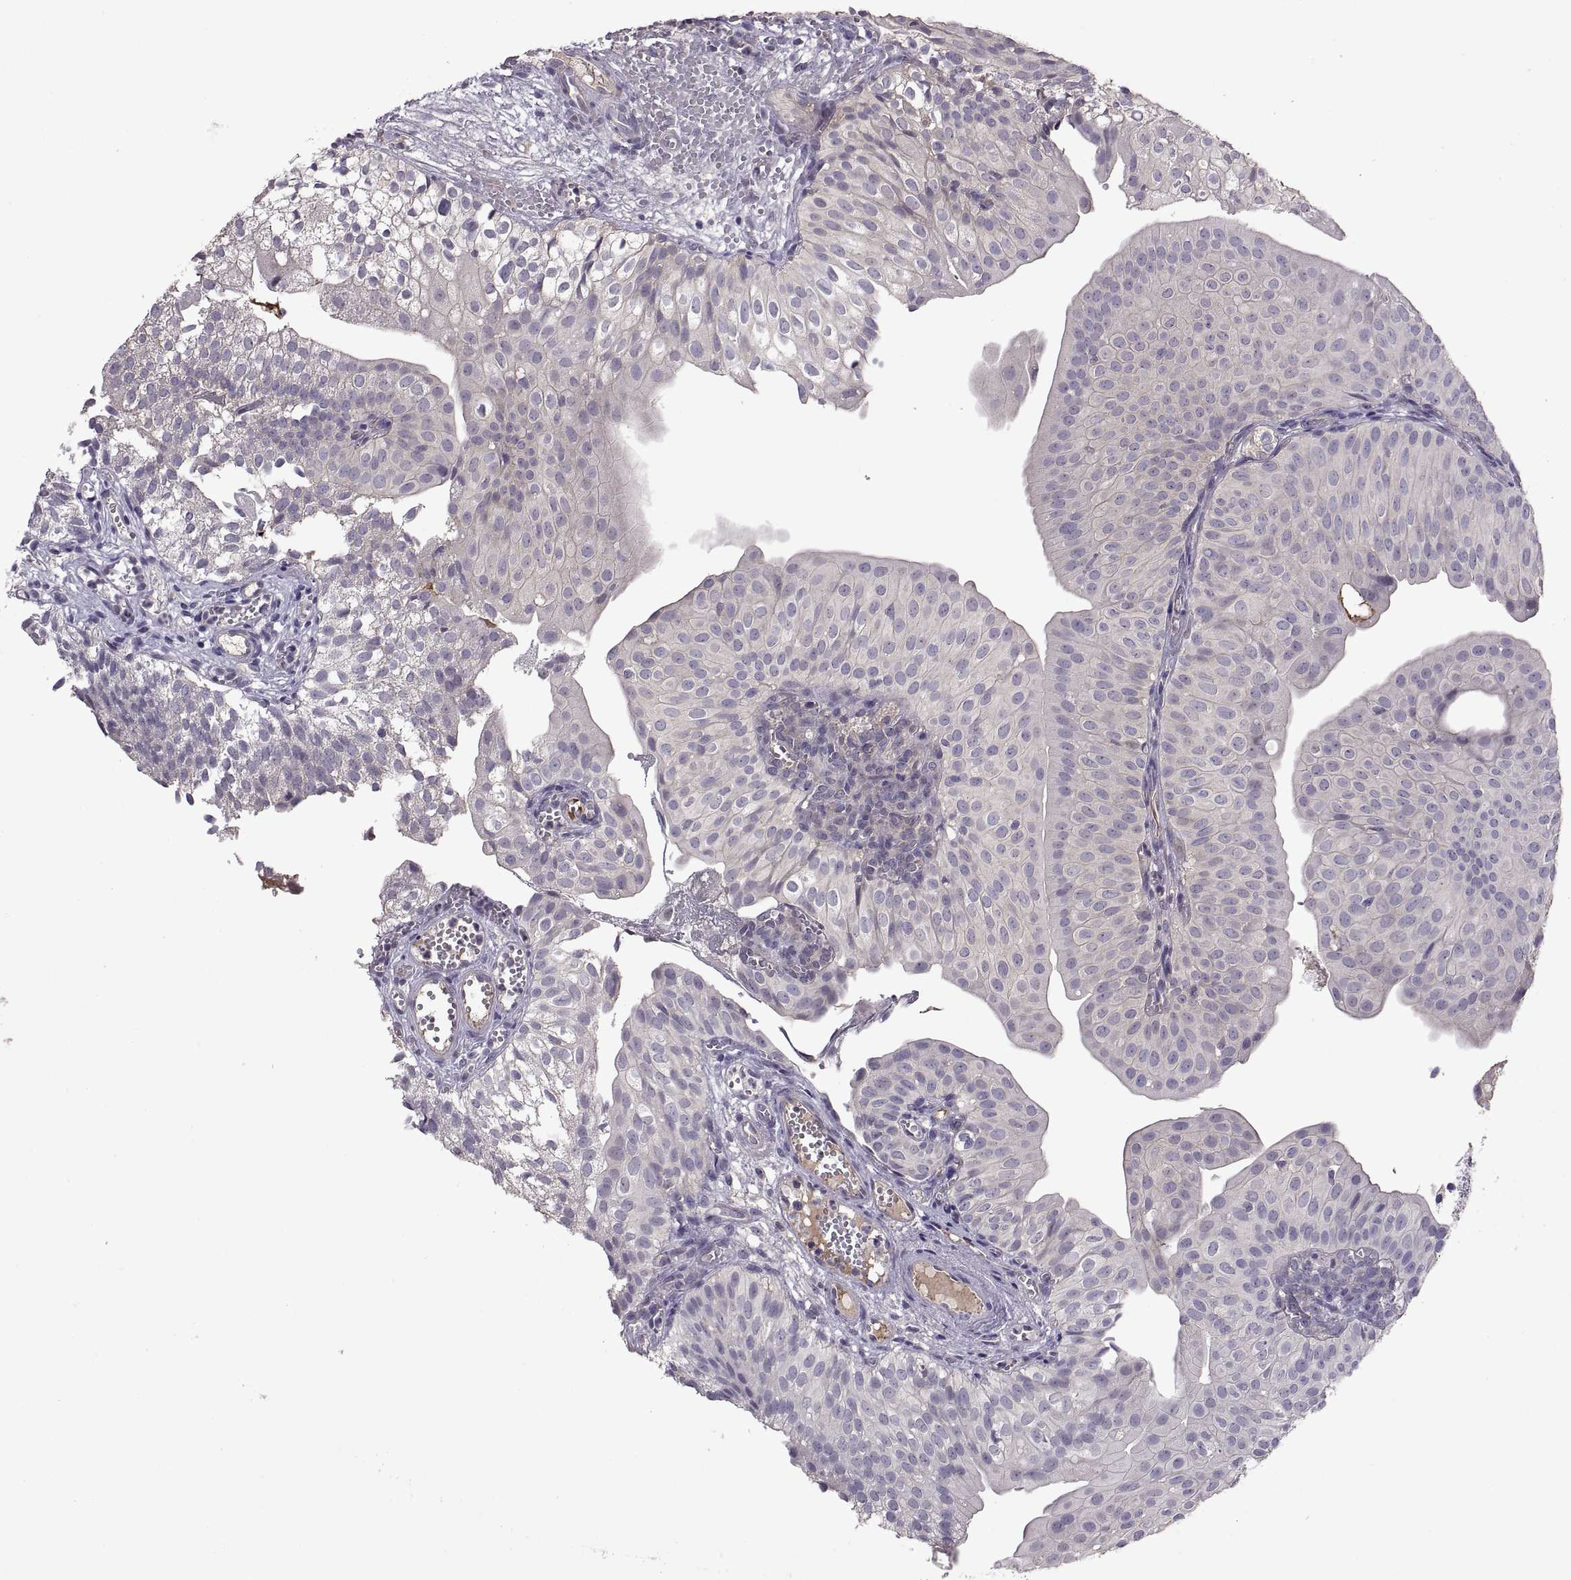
{"staining": {"intensity": "negative", "quantity": "none", "location": "none"}, "tissue": "urothelial cancer", "cell_type": "Tumor cells", "image_type": "cancer", "snomed": [{"axis": "morphology", "description": "Urothelial carcinoma, Low grade"}, {"axis": "topography", "description": "Urinary bladder"}], "caption": "There is no significant staining in tumor cells of urothelial cancer.", "gene": "NMNAT2", "patient": {"sex": "male", "age": 72}}